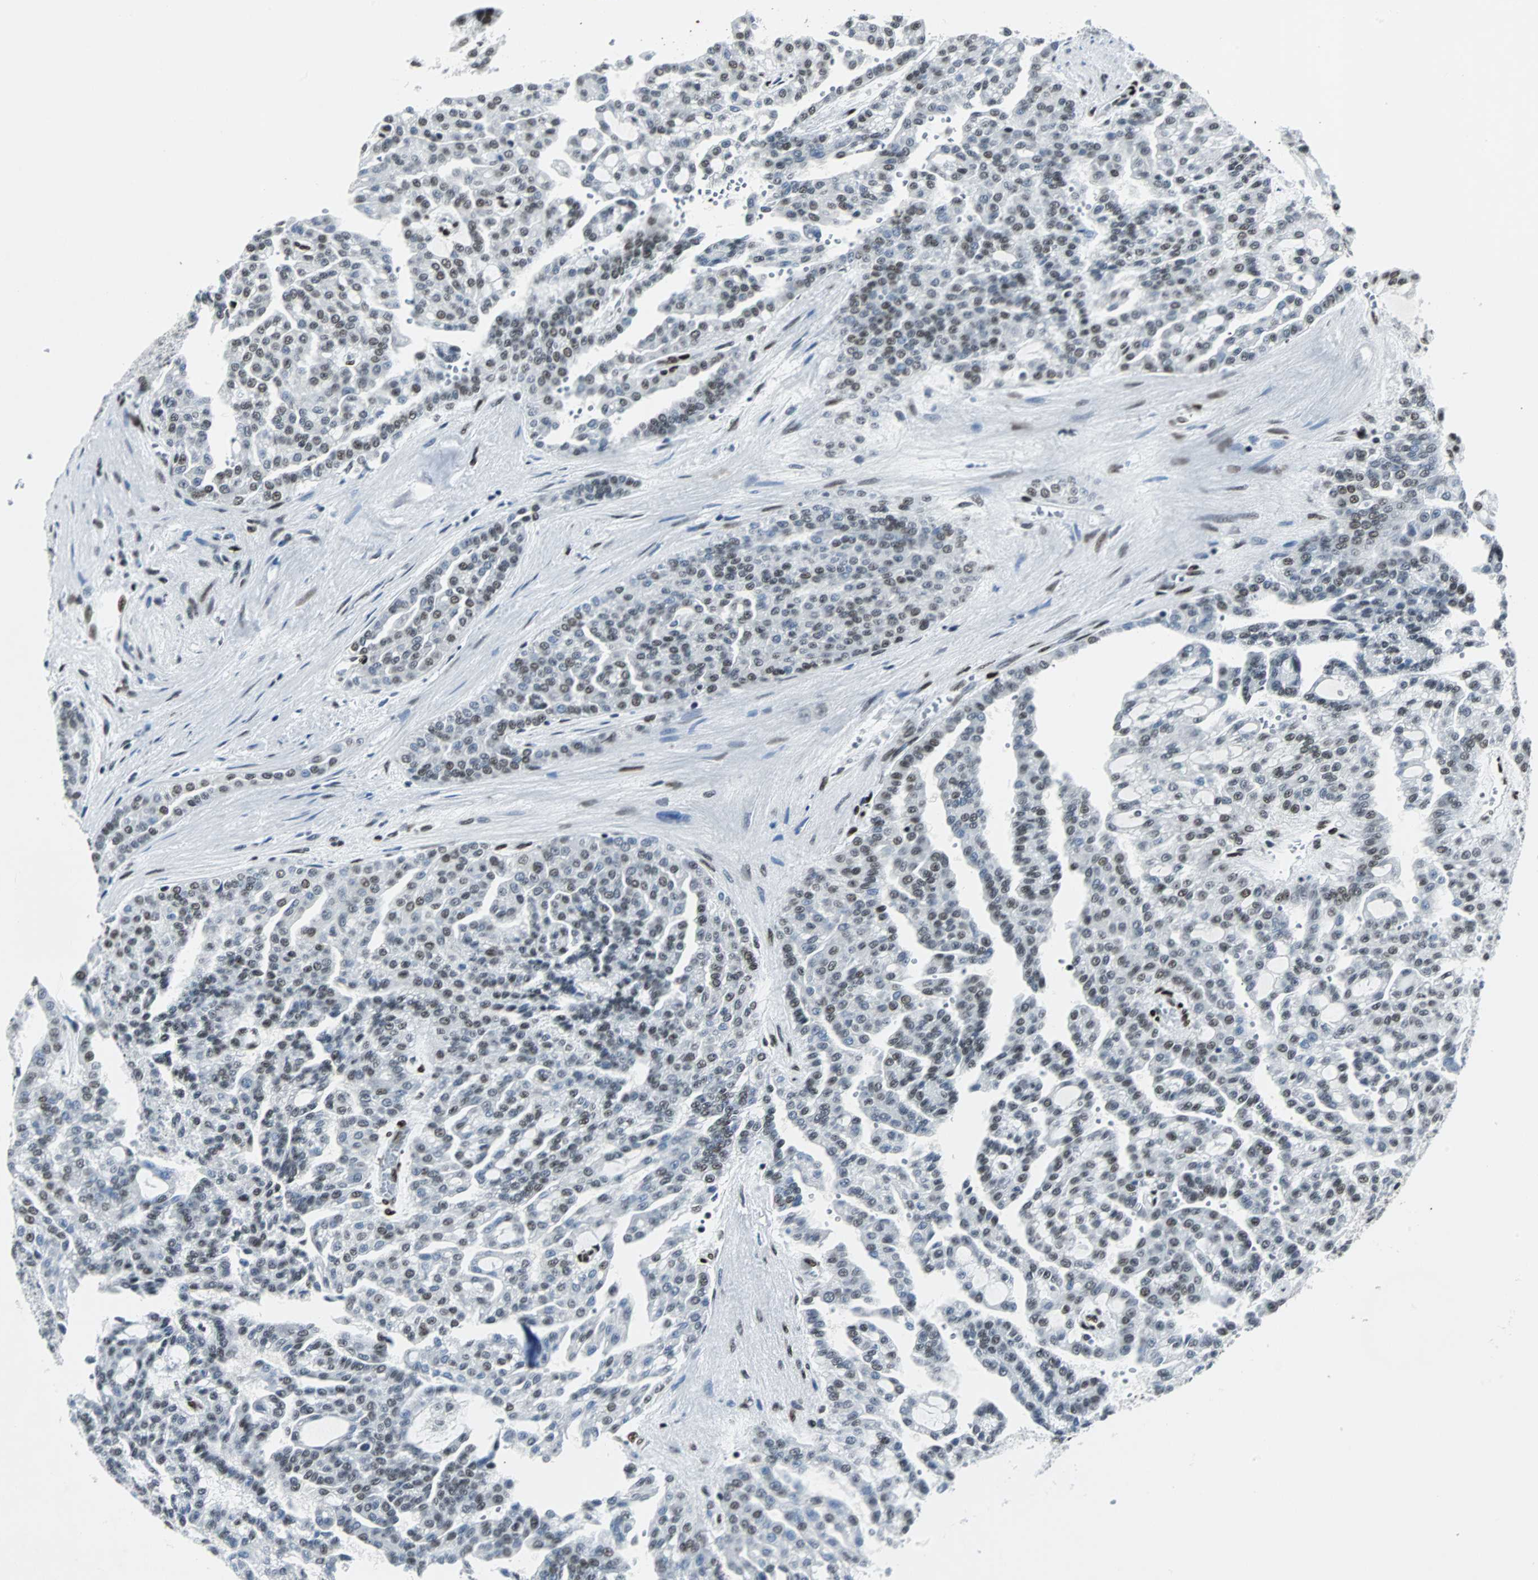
{"staining": {"intensity": "moderate", "quantity": "25%-75%", "location": "nuclear"}, "tissue": "renal cancer", "cell_type": "Tumor cells", "image_type": "cancer", "snomed": [{"axis": "morphology", "description": "Adenocarcinoma, NOS"}, {"axis": "topography", "description": "Kidney"}], "caption": "There is medium levels of moderate nuclear positivity in tumor cells of adenocarcinoma (renal), as demonstrated by immunohistochemical staining (brown color).", "gene": "MEF2D", "patient": {"sex": "male", "age": 63}}